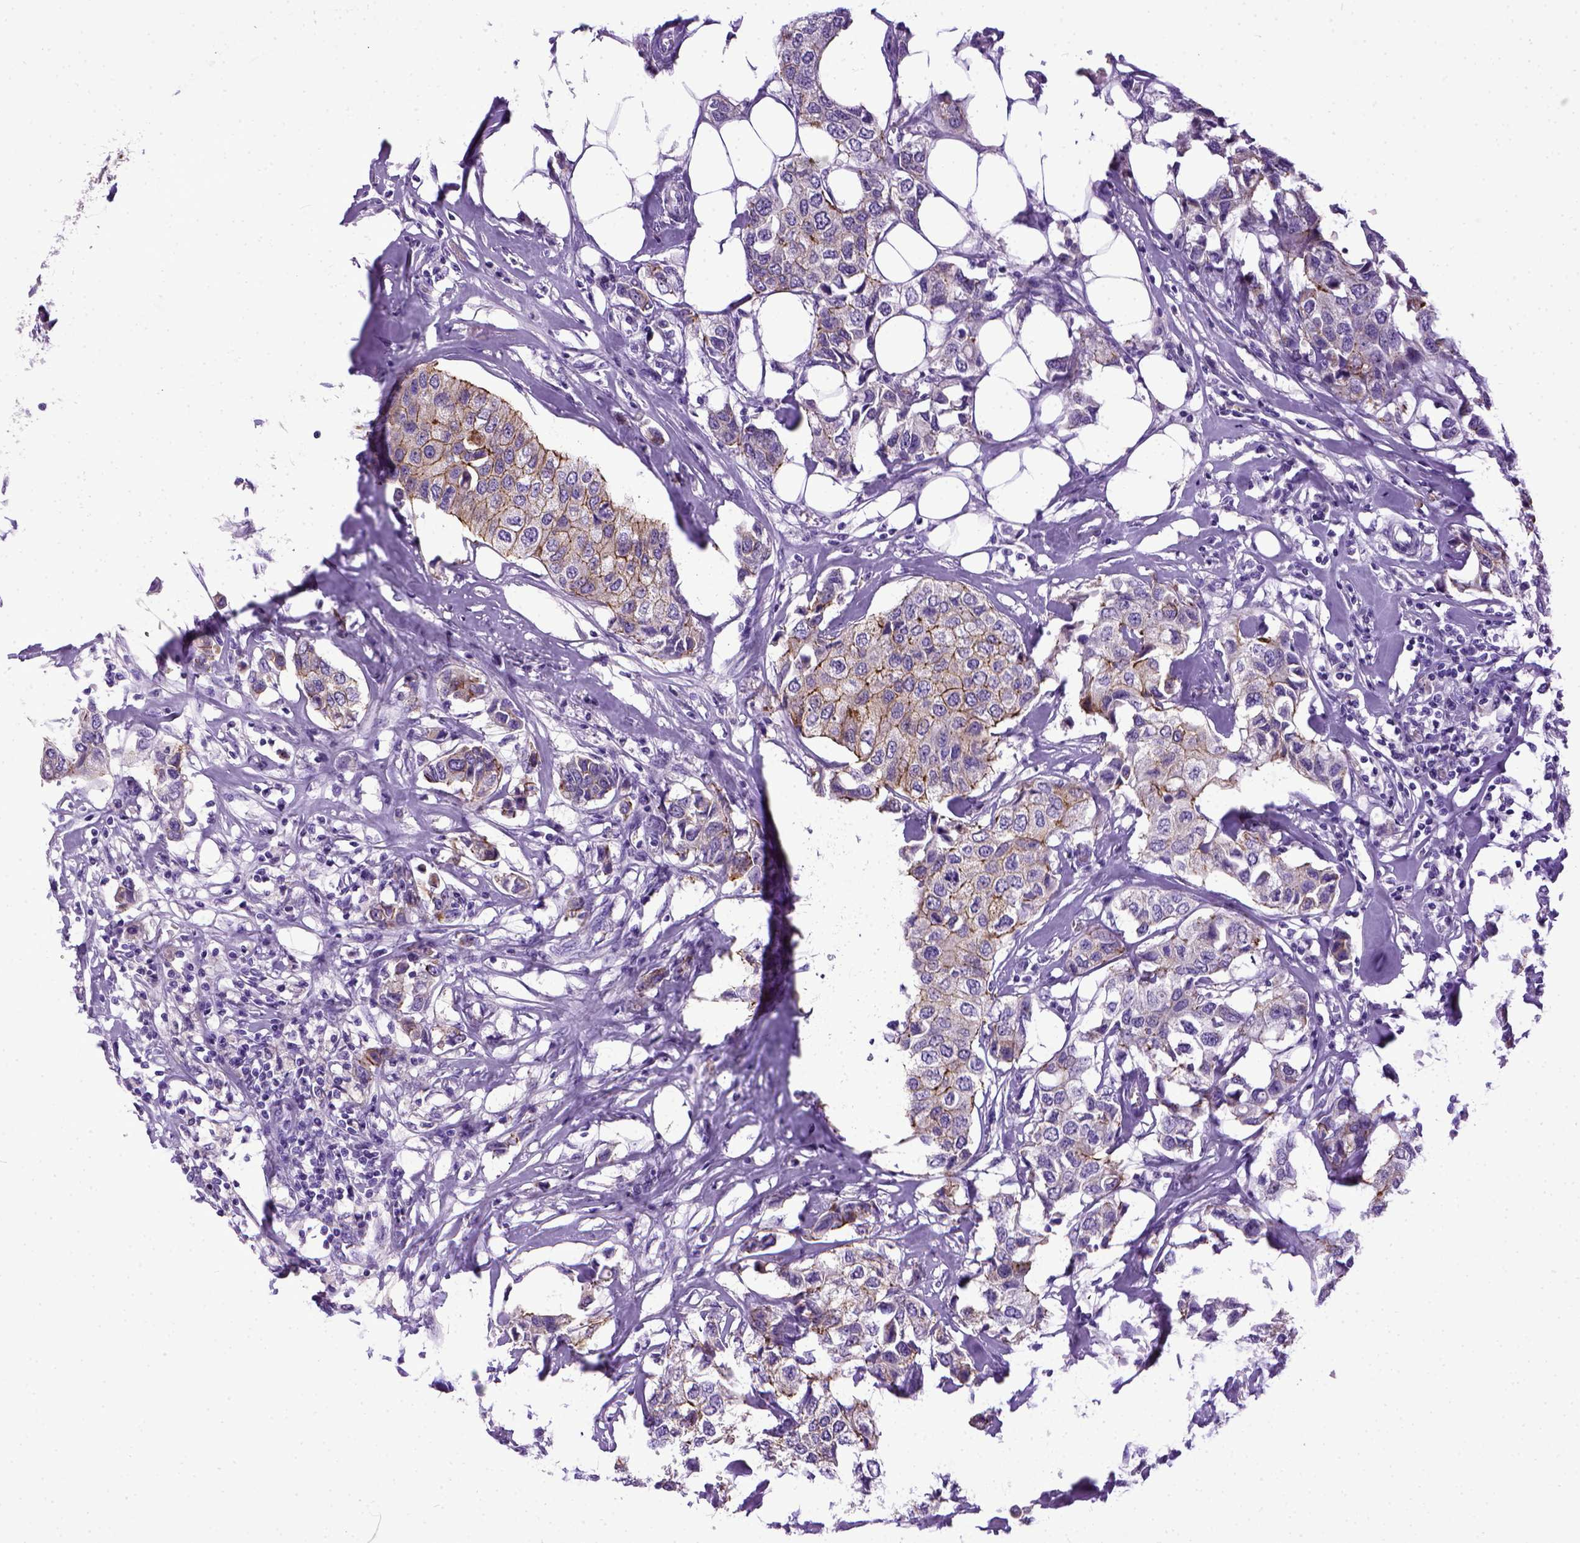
{"staining": {"intensity": "moderate", "quantity": "25%-75%", "location": "cytoplasmic/membranous"}, "tissue": "breast cancer", "cell_type": "Tumor cells", "image_type": "cancer", "snomed": [{"axis": "morphology", "description": "Duct carcinoma"}, {"axis": "topography", "description": "Breast"}], "caption": "Immunohistochemical staining of human infiltrating ductal carcinoma (breast) shows medium levels of moderate cytoplasmic/membranous staining in about 25%-75% of tumor cells. (Stains: DAB (3,3'-diaminobenzidine) in brown, nuclei in blue, Microscopy: brightfield microscopy at high magnification).", "gene": "CDH1", "patient": {"sex": "female", "age": 80}}